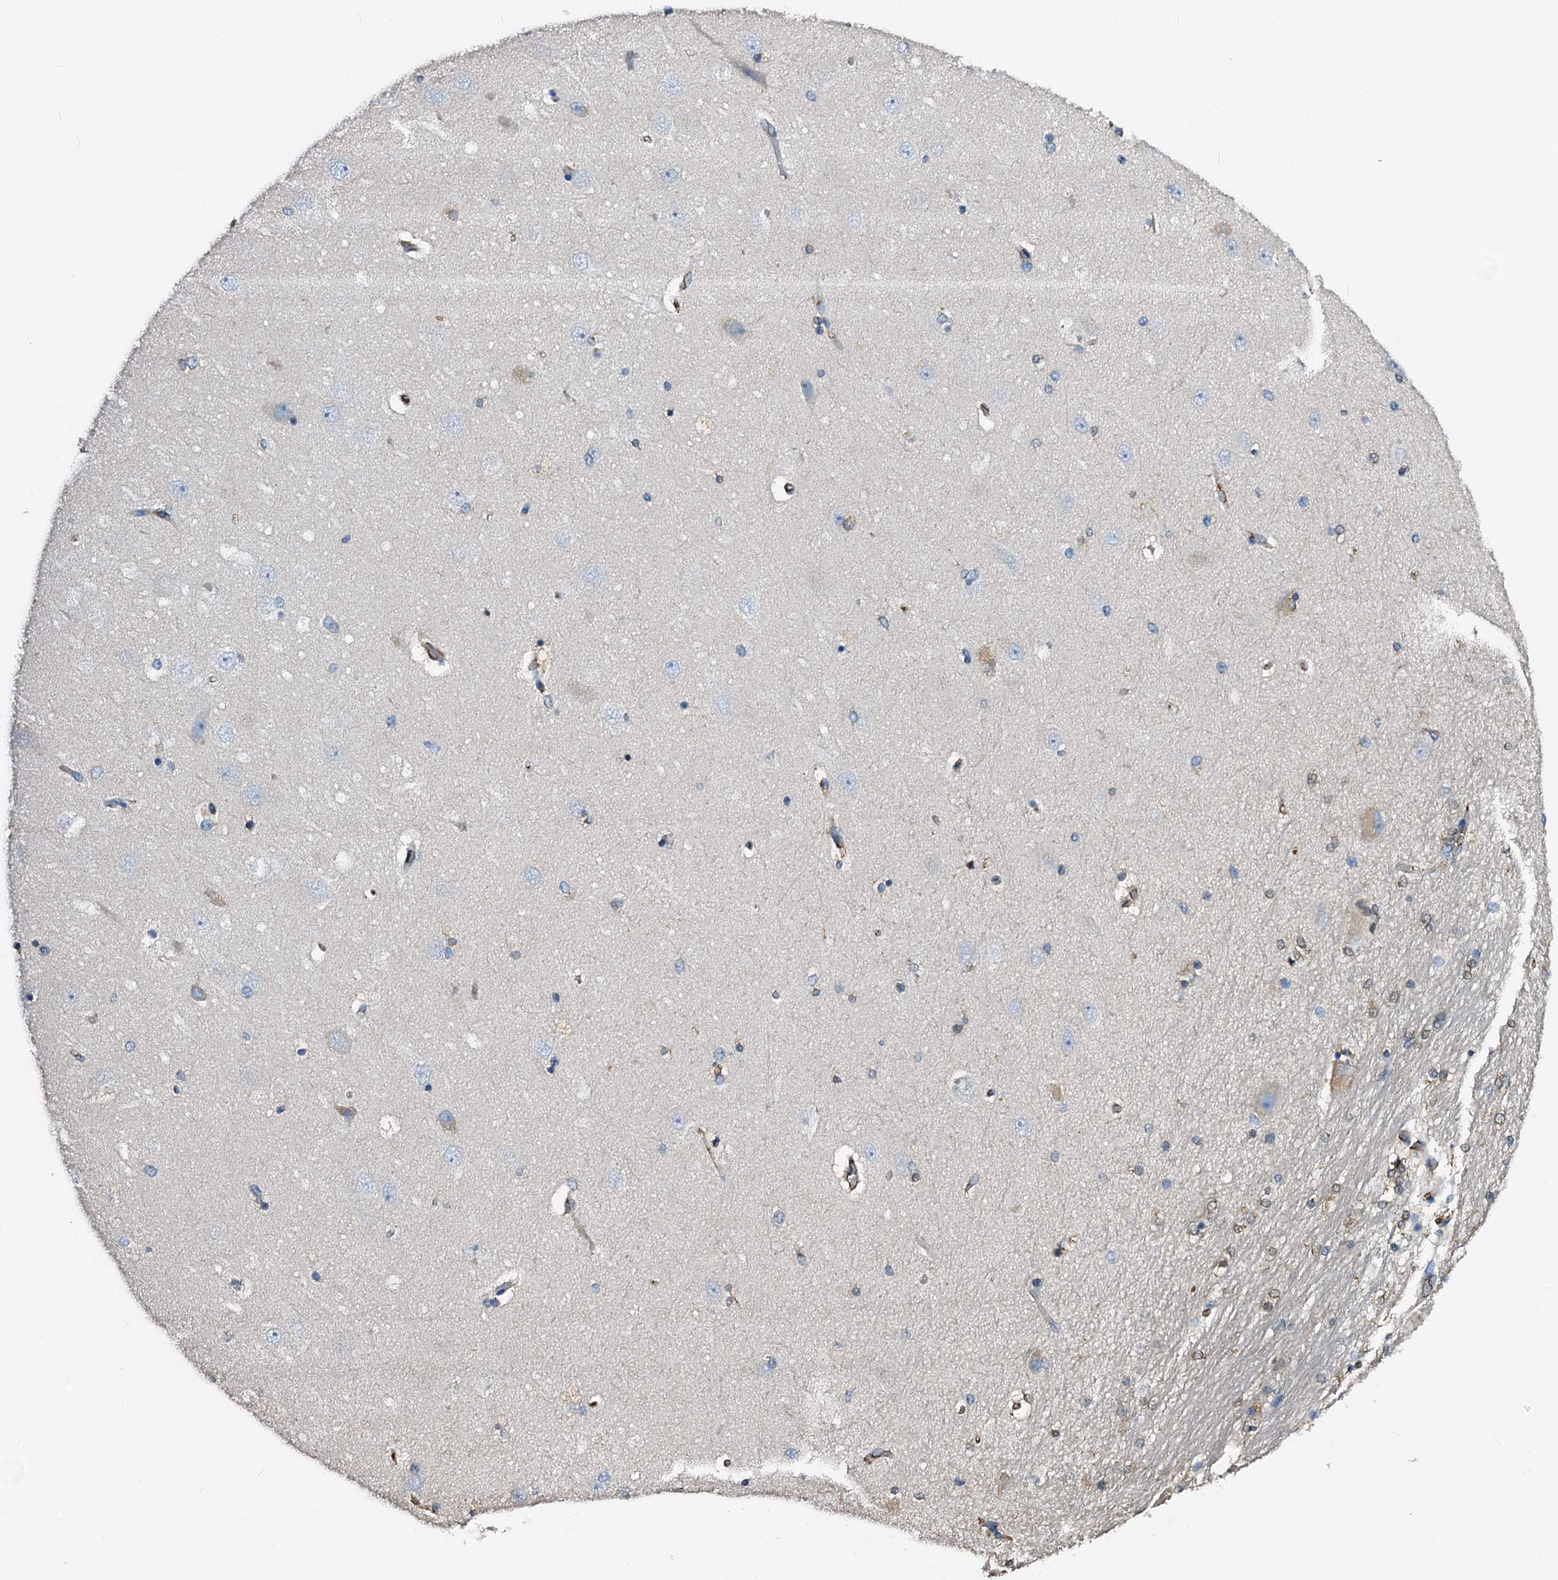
{"staining": {"intensity": "negative", "quantity": "none", "location": "none"}, "tissue": "hippocampus", "cell_type": "Glial cells", "image_type": "normal", "snomed": [{"axis": "morphology", "description": "Normal tissue, NOS"}, {"axis": "topography", "description": "Hippocampus"}], "caption": "This is an immunohistochemistry micrograph of benign hippocampus. There is no positivity in glial cells.", "gene": "CSKMT", "patient": {"sex": "female", "age": 54}}